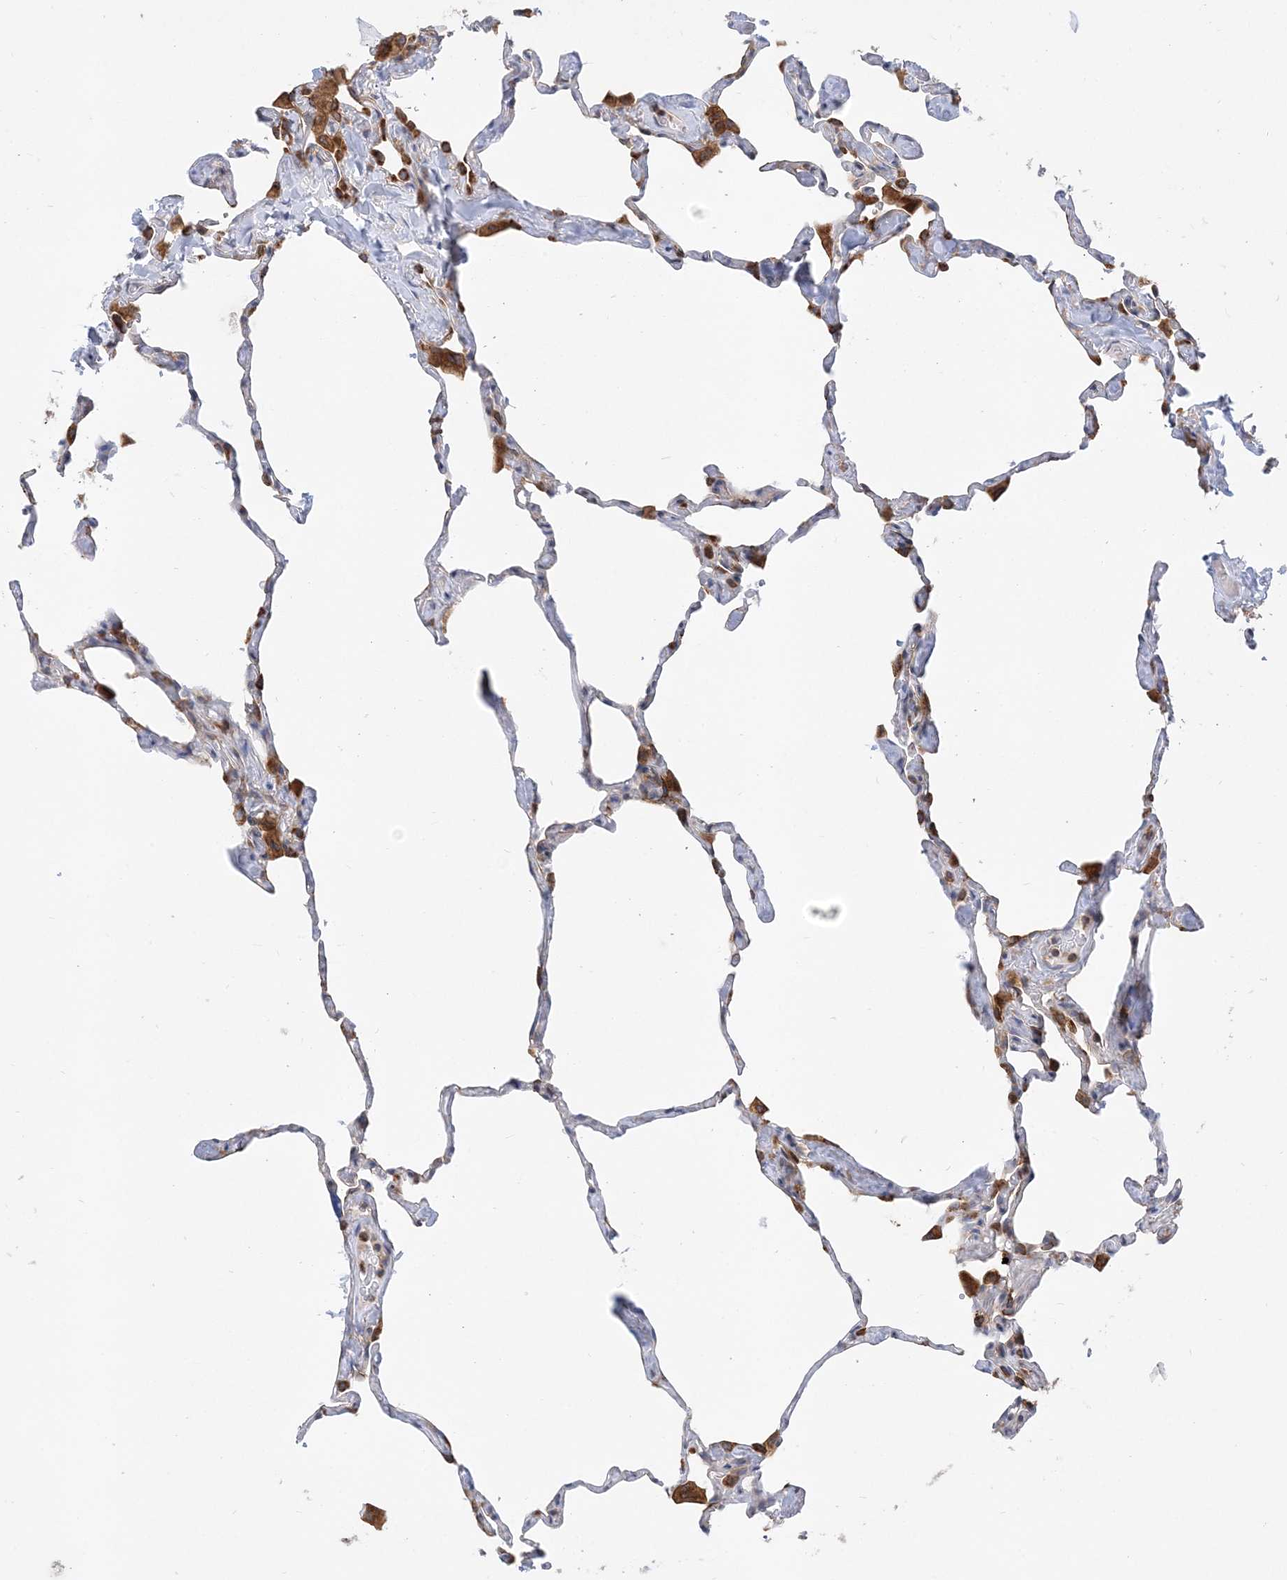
{"staining": {"intensity": "moderate", "quantity": "<25%", "location": "cytoplasmic/membranous"}, "tissue": "lung", "cell_type": "Alveolar cells", "image_type": "normal", "snomed": [{"axis": "morphology", "description": "Normal tissue, NOS"}, {"axis": "topography", "description": "Lung"}], "caption": "This is an image of immunohistochemistry staining of normal lung, which shows moderate expression in the cytoplasmic/membranous of alveolar cells.", "gene": "LARP4B", "patient": {"sex": "male", "age": 65}}